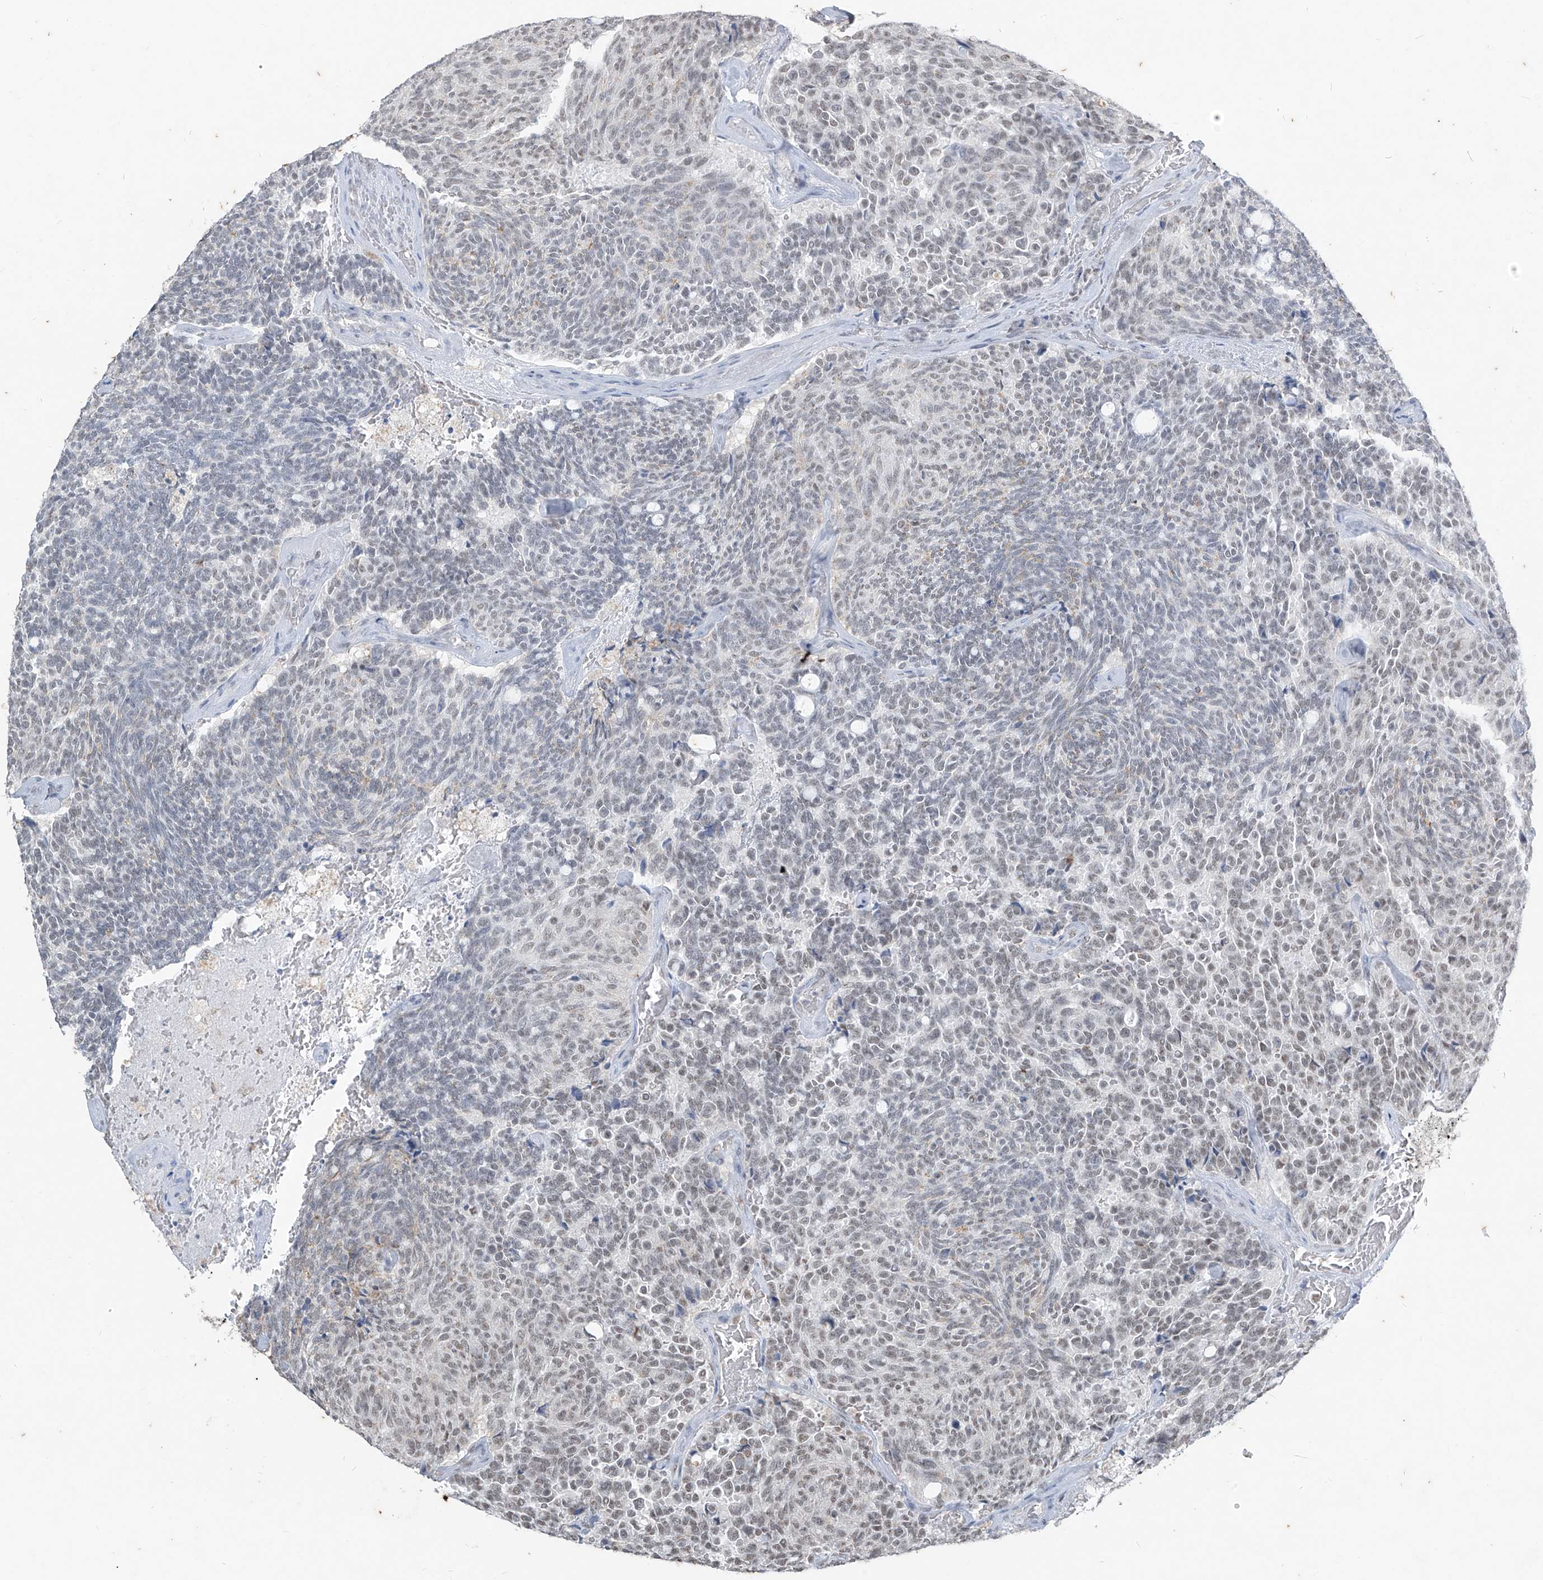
{"staining": {"intensity": "negative", "quantity": "none", "location": "none"}, "tissue": "carcinoid", "cell_type": "Tumor cells", "image_type": "cancer", "snomed": [{"axis": "morphology", "description": "Carcinoid, malignant, NOS"}, {"axis": "topography", "description": "Pancreas"}], "caption": "Carcinoid stained for a protein using immunohistochemistry (IHC) shows no positivity tumor cells.", "gene": "TFEC", "patient": {"sex": "female", "age": 54}}